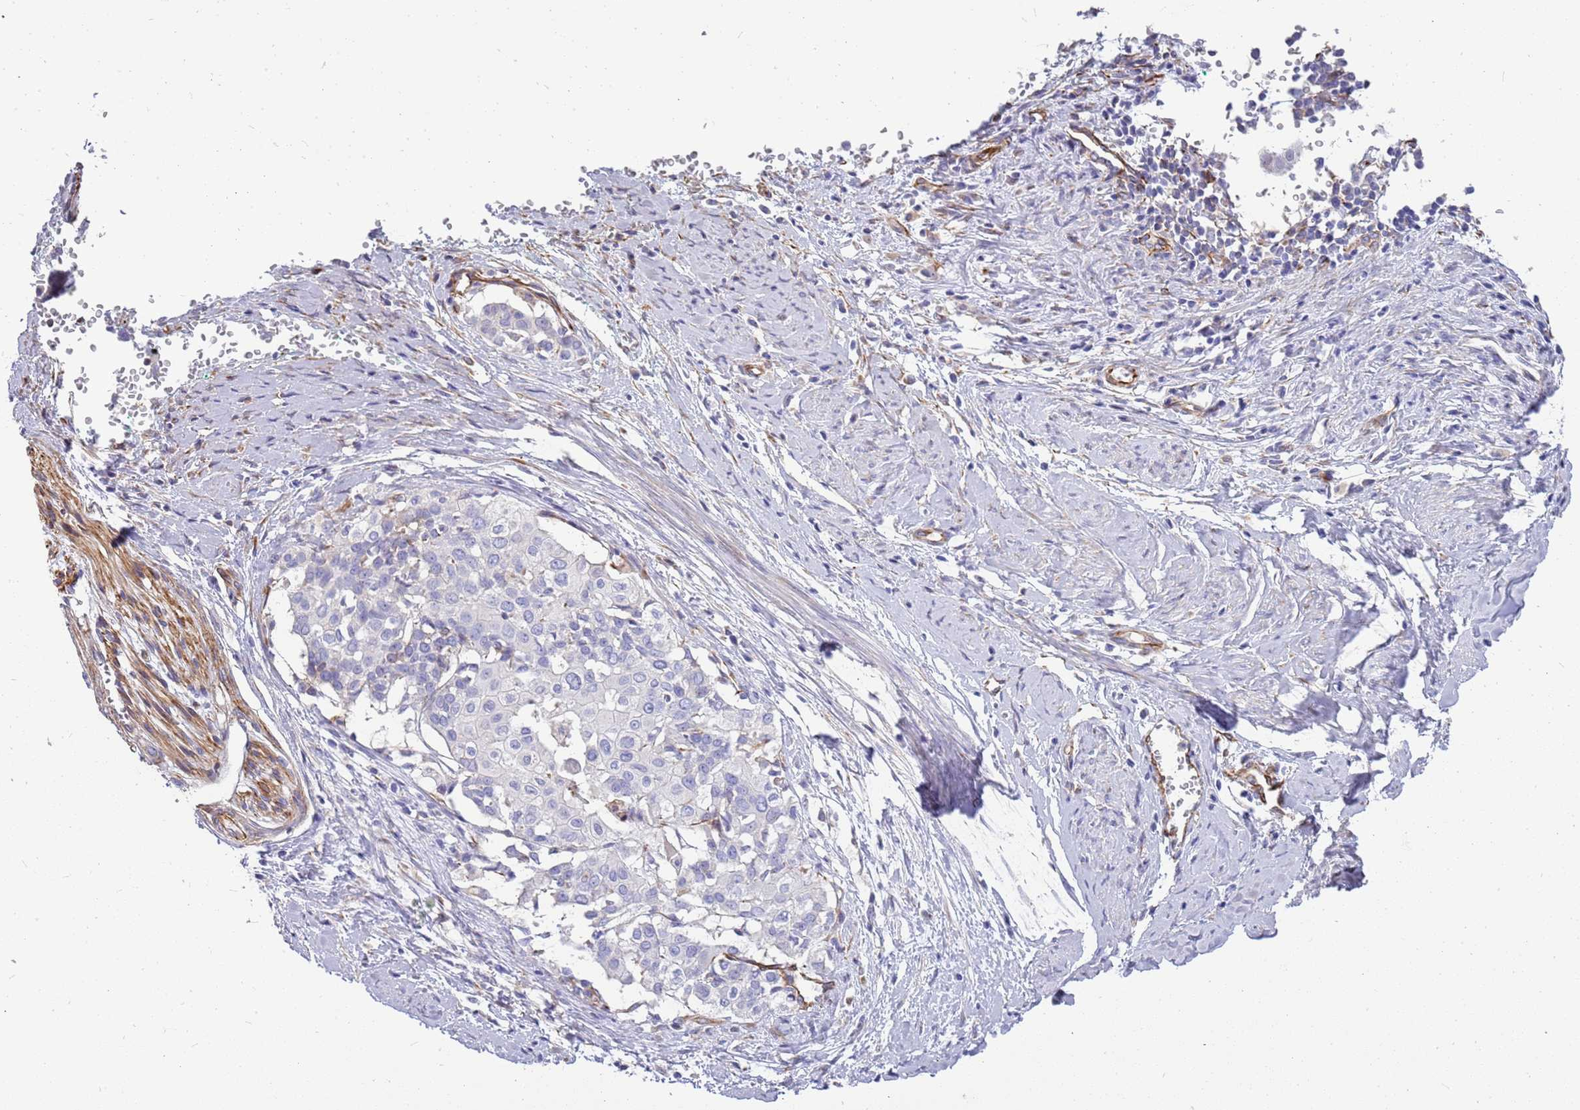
{"staining": {"intensity": "negative", "quantity": "none", "location": "none"}, "tissue": "cervical cancer", "cell_type": "Tumor cells", "image_type": "cancer", "snomed": [{"axis": "morphology", "description": "Squamous cell carcinoma, NOS"}, {"axis": "topography", "description": "Cervix"}], "caption": "This is a micrograph of immunohistochemistry (IHC) staining of cervical cancer (squamous cell carcinoma), which shows no staining in tumor cells.", "gene": "ZDHHC1", "patient": {"sex": "female", "age": 44}}